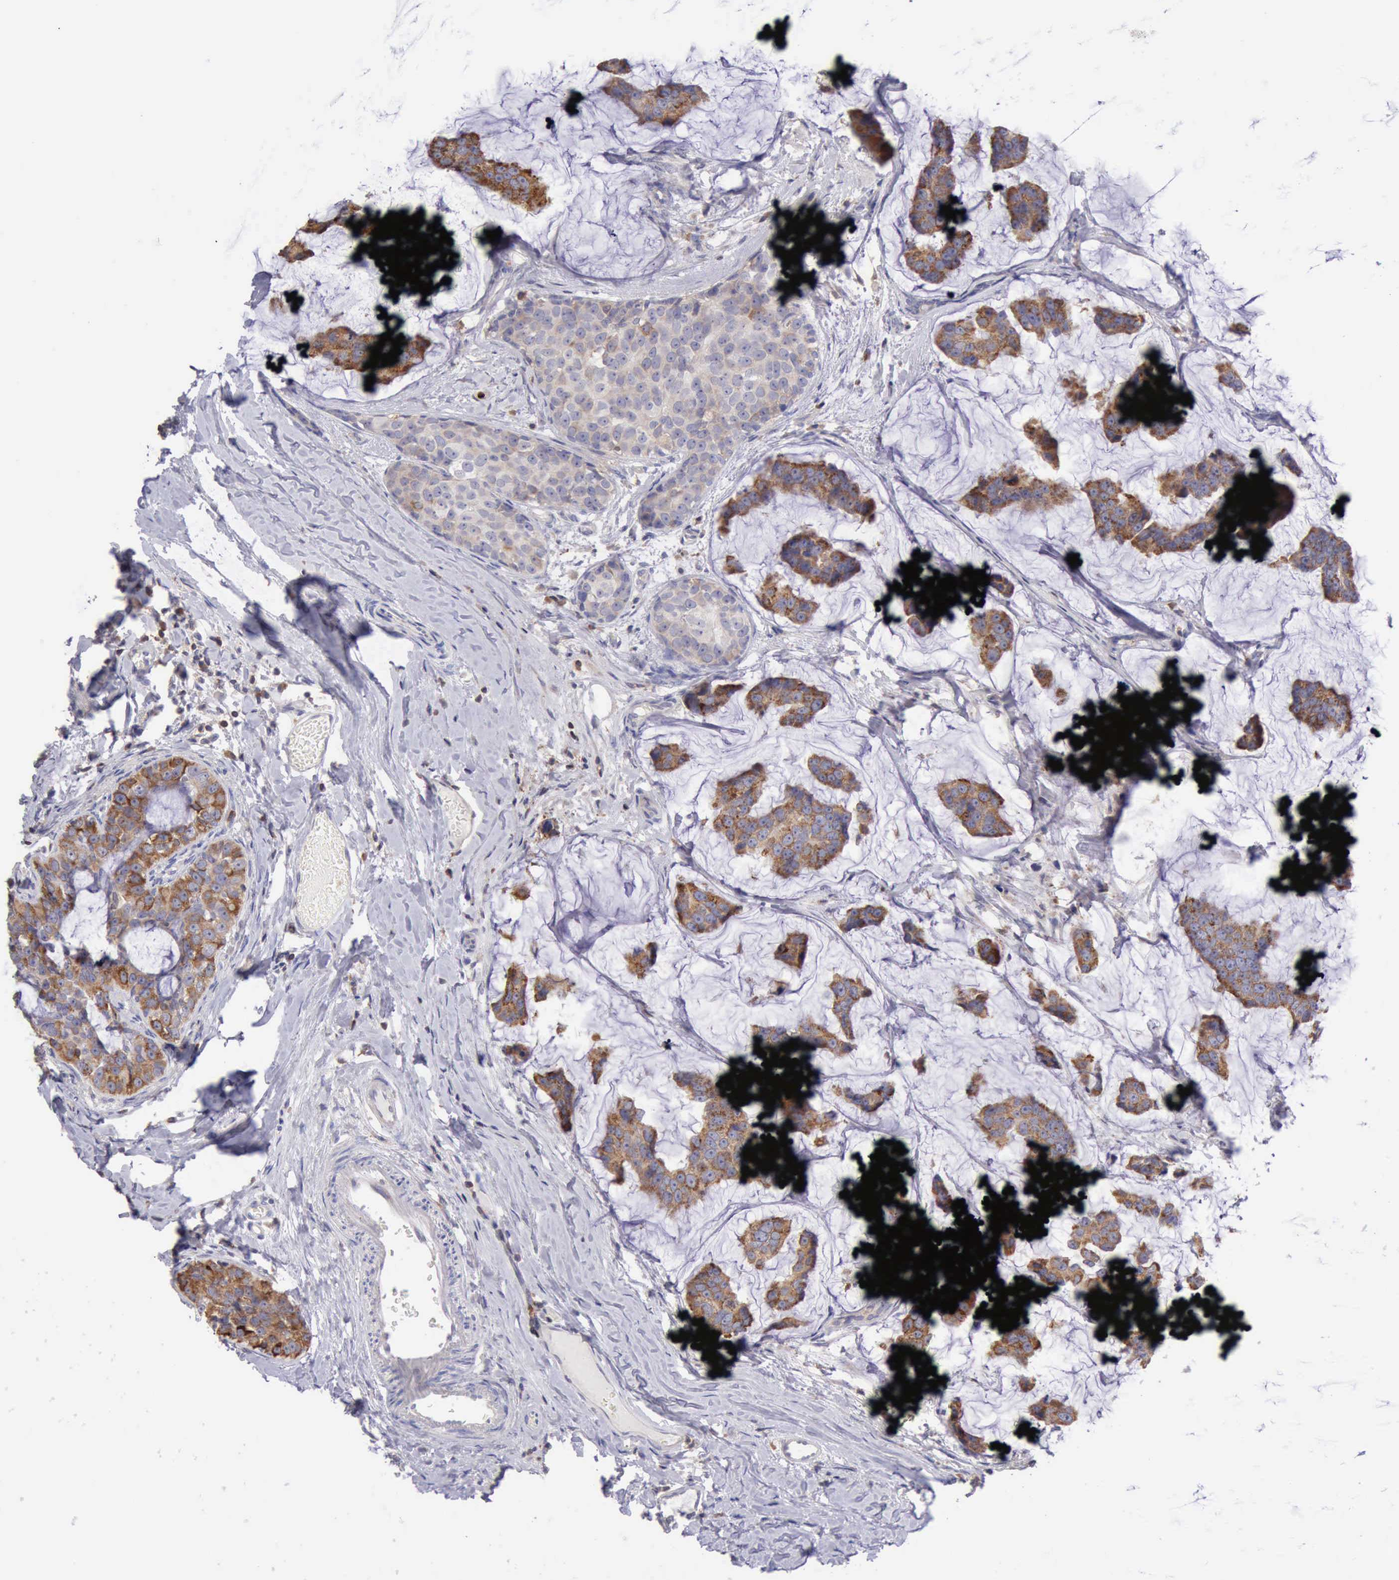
{"staining": {"intensity": "moderate", "quantity": "25%-75%", "location": "cytoplasmic/membranous"}, "tissue": "breast cancer", "cell_type": "Tumor cells", "image_type": "cancer", "snomed": [{"axis": "morphology", "description": "Normal tissue, NOS"}, {"axis": "morphology", "description": "Duct carcinoma"}, {"axis": "topography", "description": "Breast"}], "caption": "Immunohistochemical staining of human intraductal carcinoma (breast) displays medium levels of moderate cytoplasmic/membranous protein staining in approximately 25%-75% of tumor cells.", "gene": "SASH3", "patient": {"sex": "female", "age": 50}}